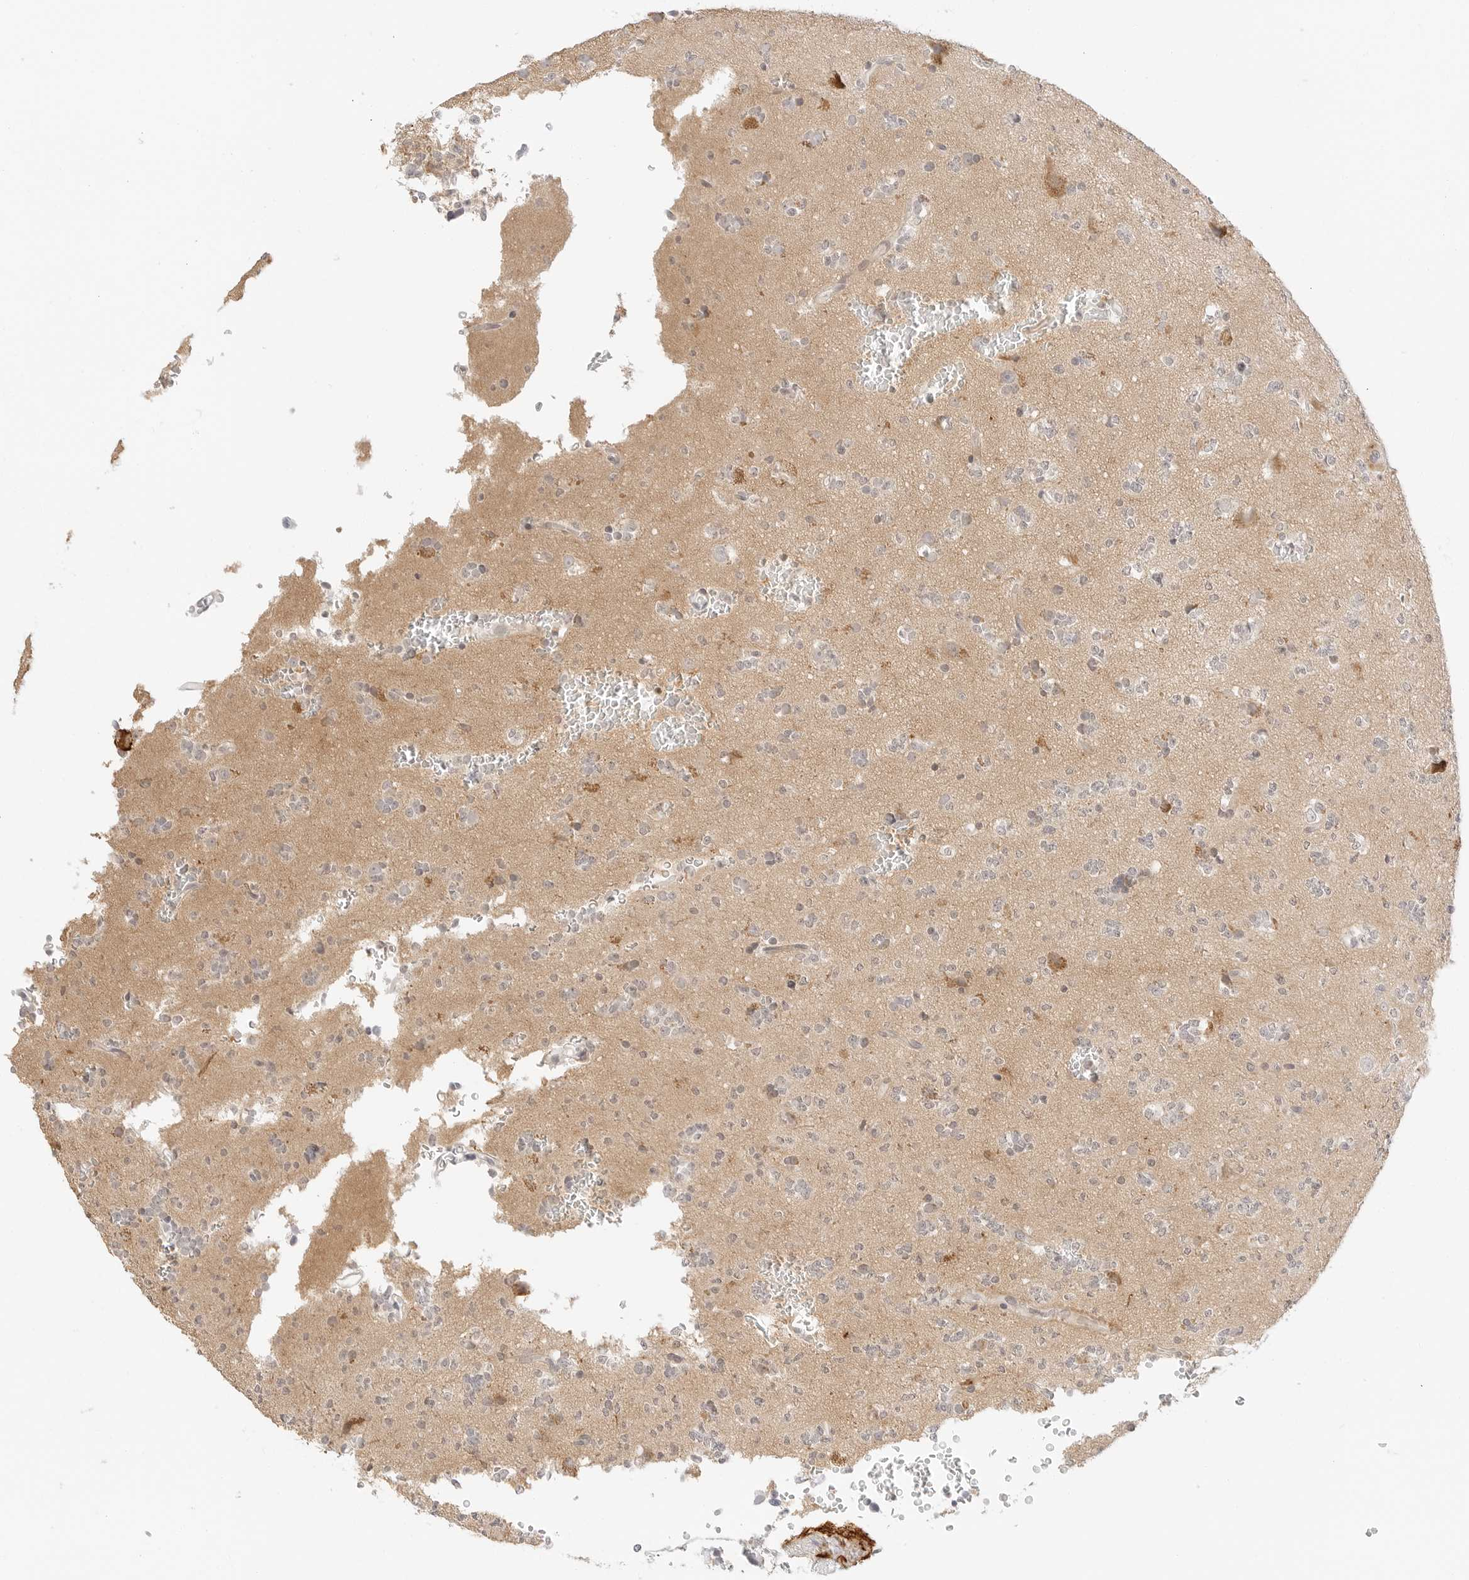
{"staining": {"intensity": "negative", "quantity": "none", "location": "none"}, "tissue": "glioma", "cell_type": "Tumor cells", "image_type": "cancer", "snomed": [{"axis": "morphology", "description": "Glioma, malignant, High grade"}, {"axis": "topography", "description": "Brain"}], "caption": "An image of malignant glioma (high-grade) stained for a protein demonstrates no brown staining in tumor cells.", "gene": "GNAS", "patient": {"sex": "female", "age": 62}}